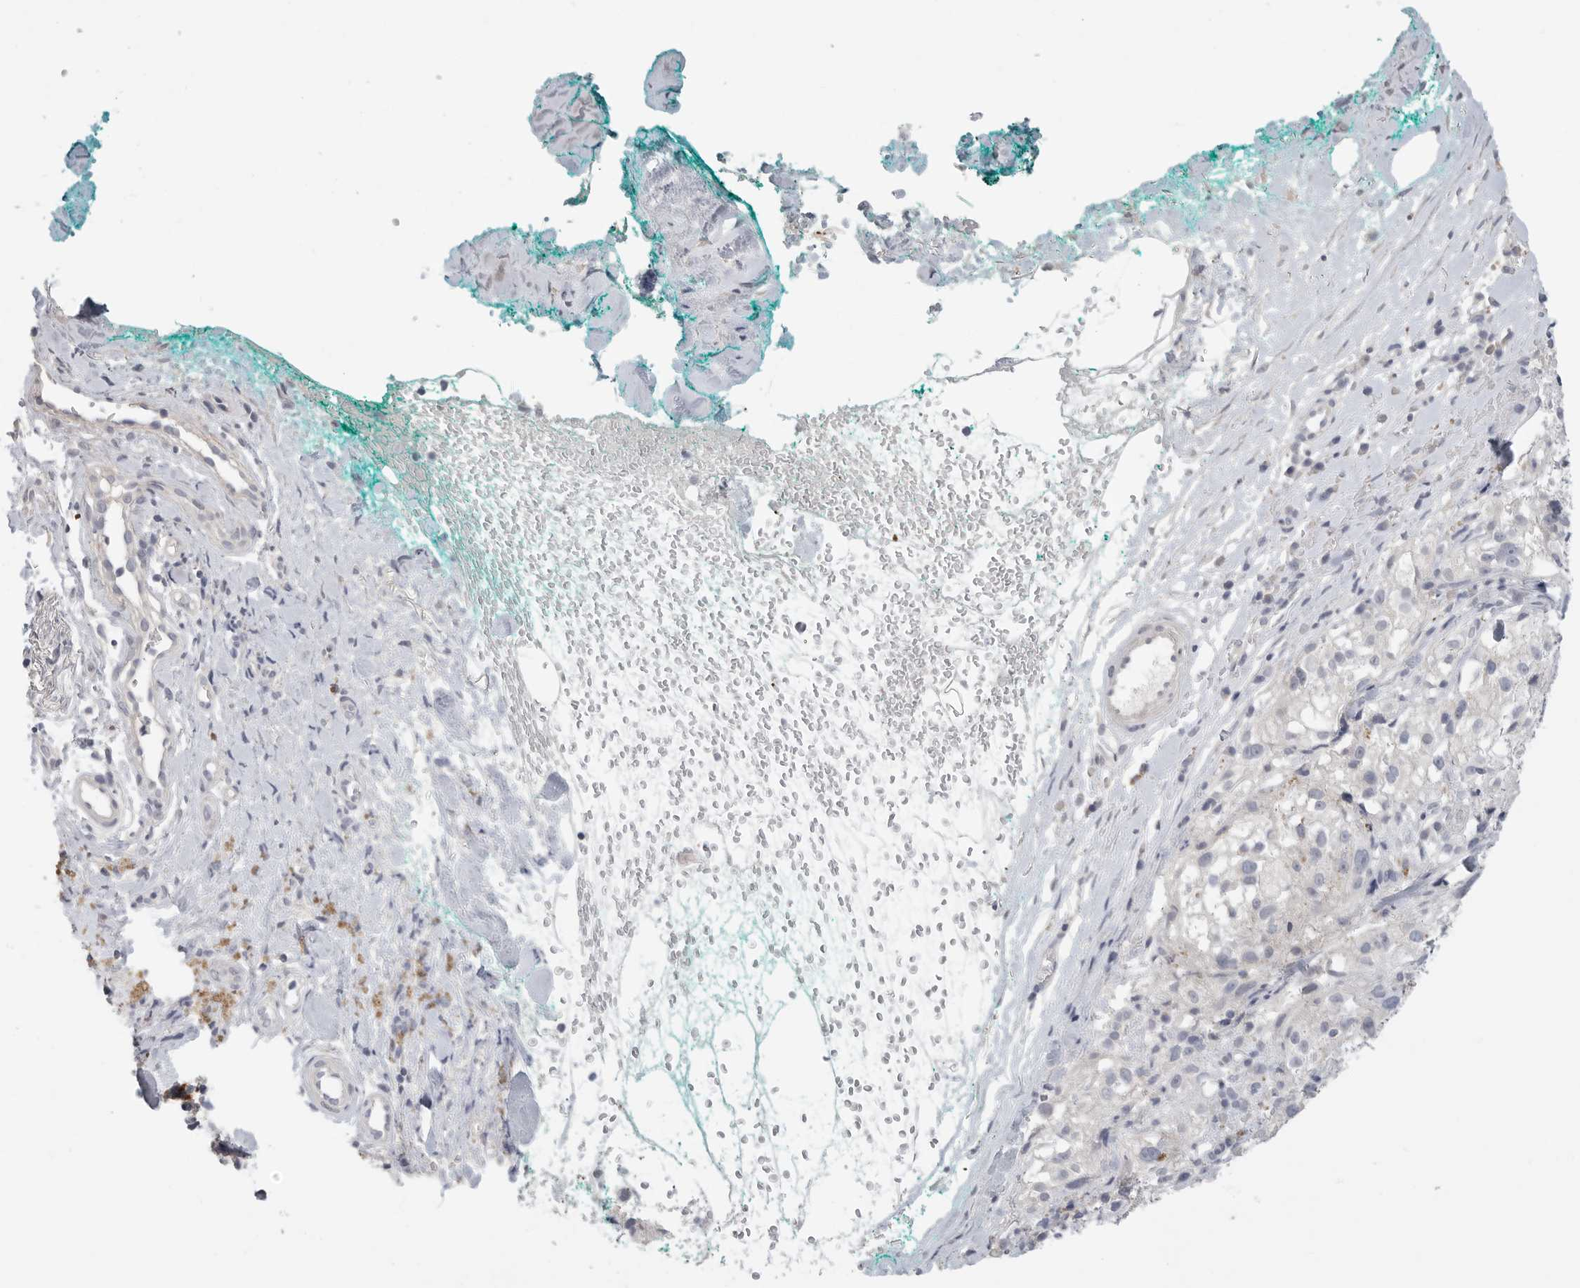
{"staining": {"intensity": "negative", "quantity": "none", "location": "none"}, "tissue": "melanoma", "cell_type": "Tumor cells", "image_type": "cancer", "snomed": [{"axis": "morphology", "description": "Necrosis, NOS"}, {"axis": "morphology", "description": "Malignant melanoma, NOS"}, {"axis": "topography", "description": "Skin"}], "caption": "A high-resolution image shows immunohistochemistry (IHC) staining of malignant melanoma, which displays no significant expression in tumor cells.", "gene": "FBN2", "patient": {"sex": "female", "age": 87}}